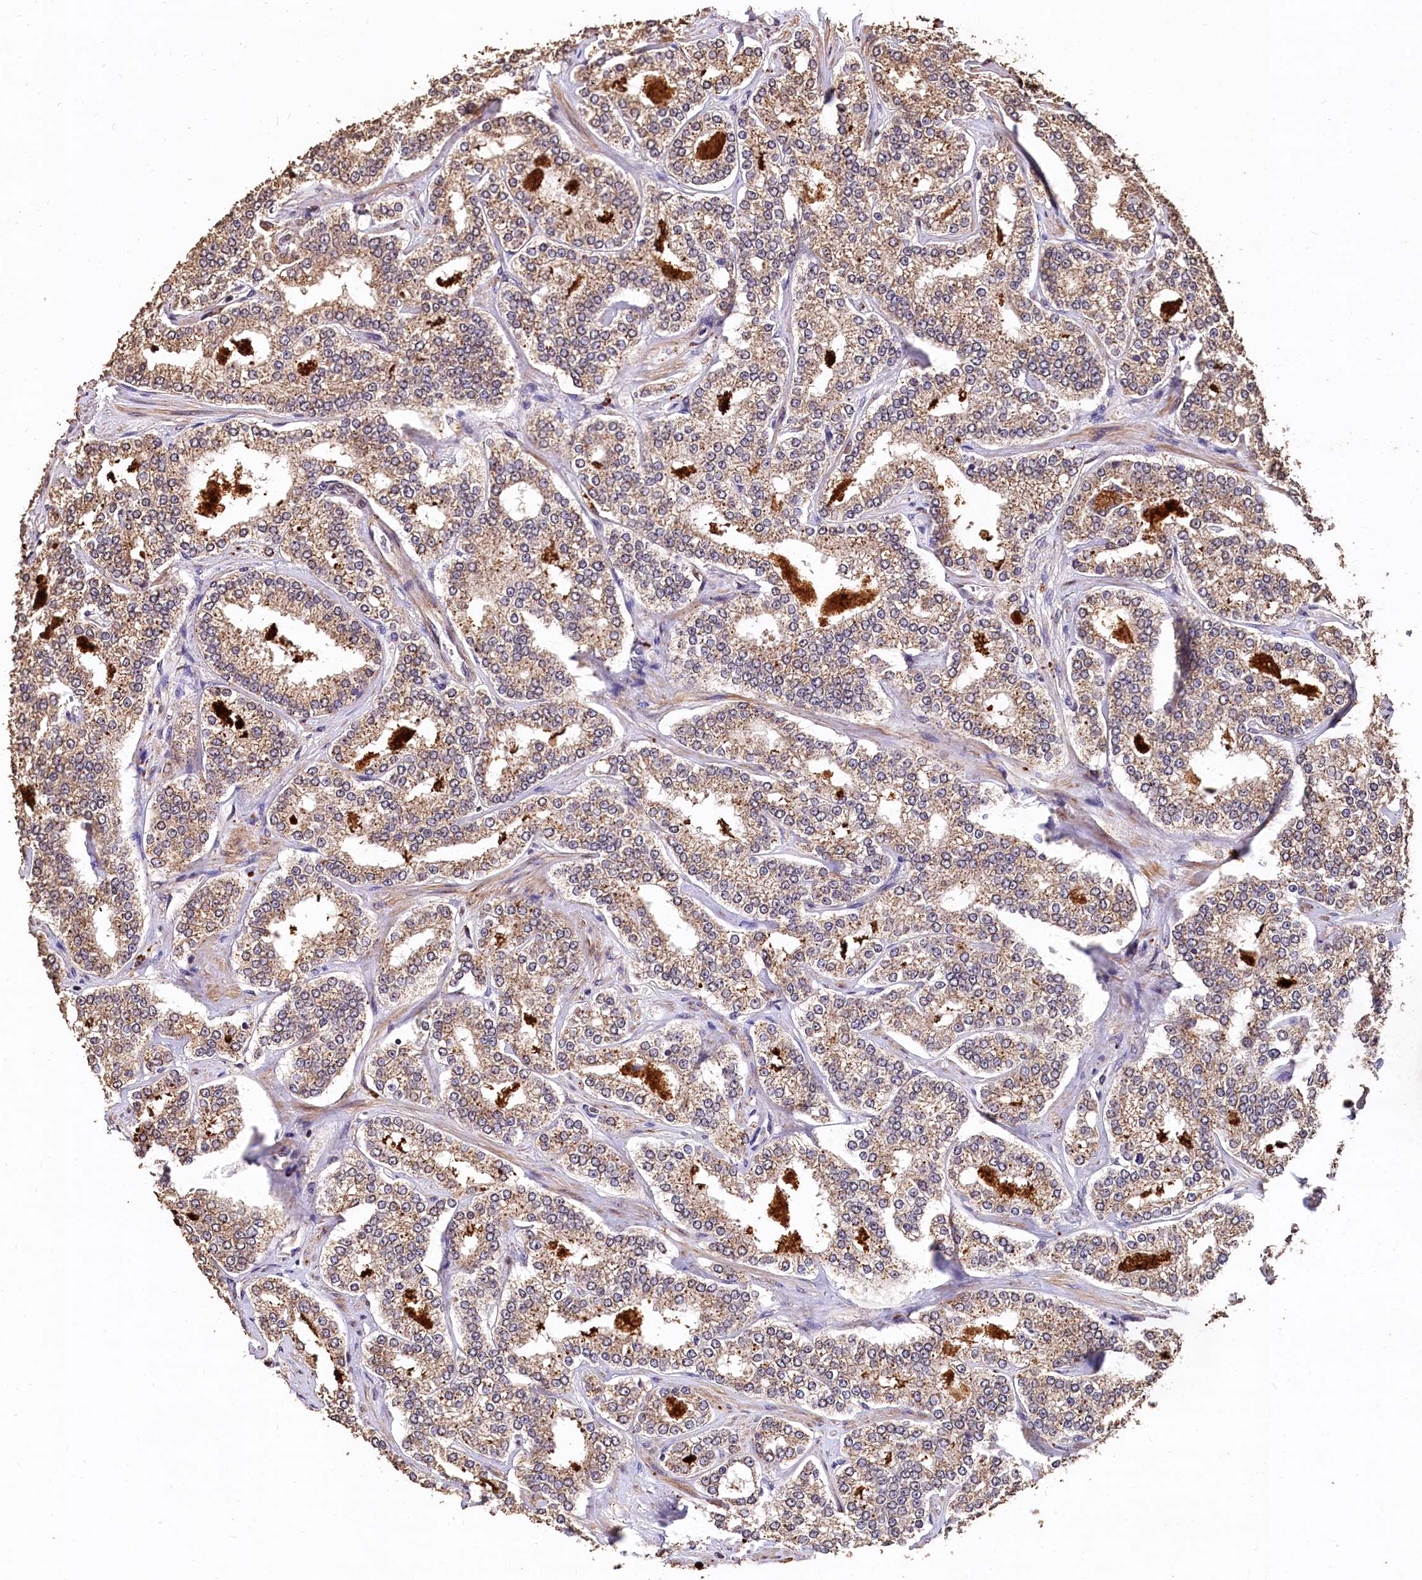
{"staining": {"intensity": "moderate", "quantity": ">75%", "location": "cytoplasmic/membranous"}, "tissue": "prostate cancer", "cell_type": "Tumor cells", "image_type": "cancer", "snomed": [{"axis": "morphology", "description": "Normal tissue, NOS"}, {"axis": "morphology", "description": "Adenocarcinoma, High grade"}, {"axis": "topography", "description": "Prostate"}], "caption": "High-power microscopy captured an IHC photomicrograph of adenocarcinoma (high-grade) (prostate), revealing moderate cytoplasmic/membranous staining in approximately >75% of tumor cells.", "gene": "LSM4", "patient": {"sex": "male", "age": 83}}